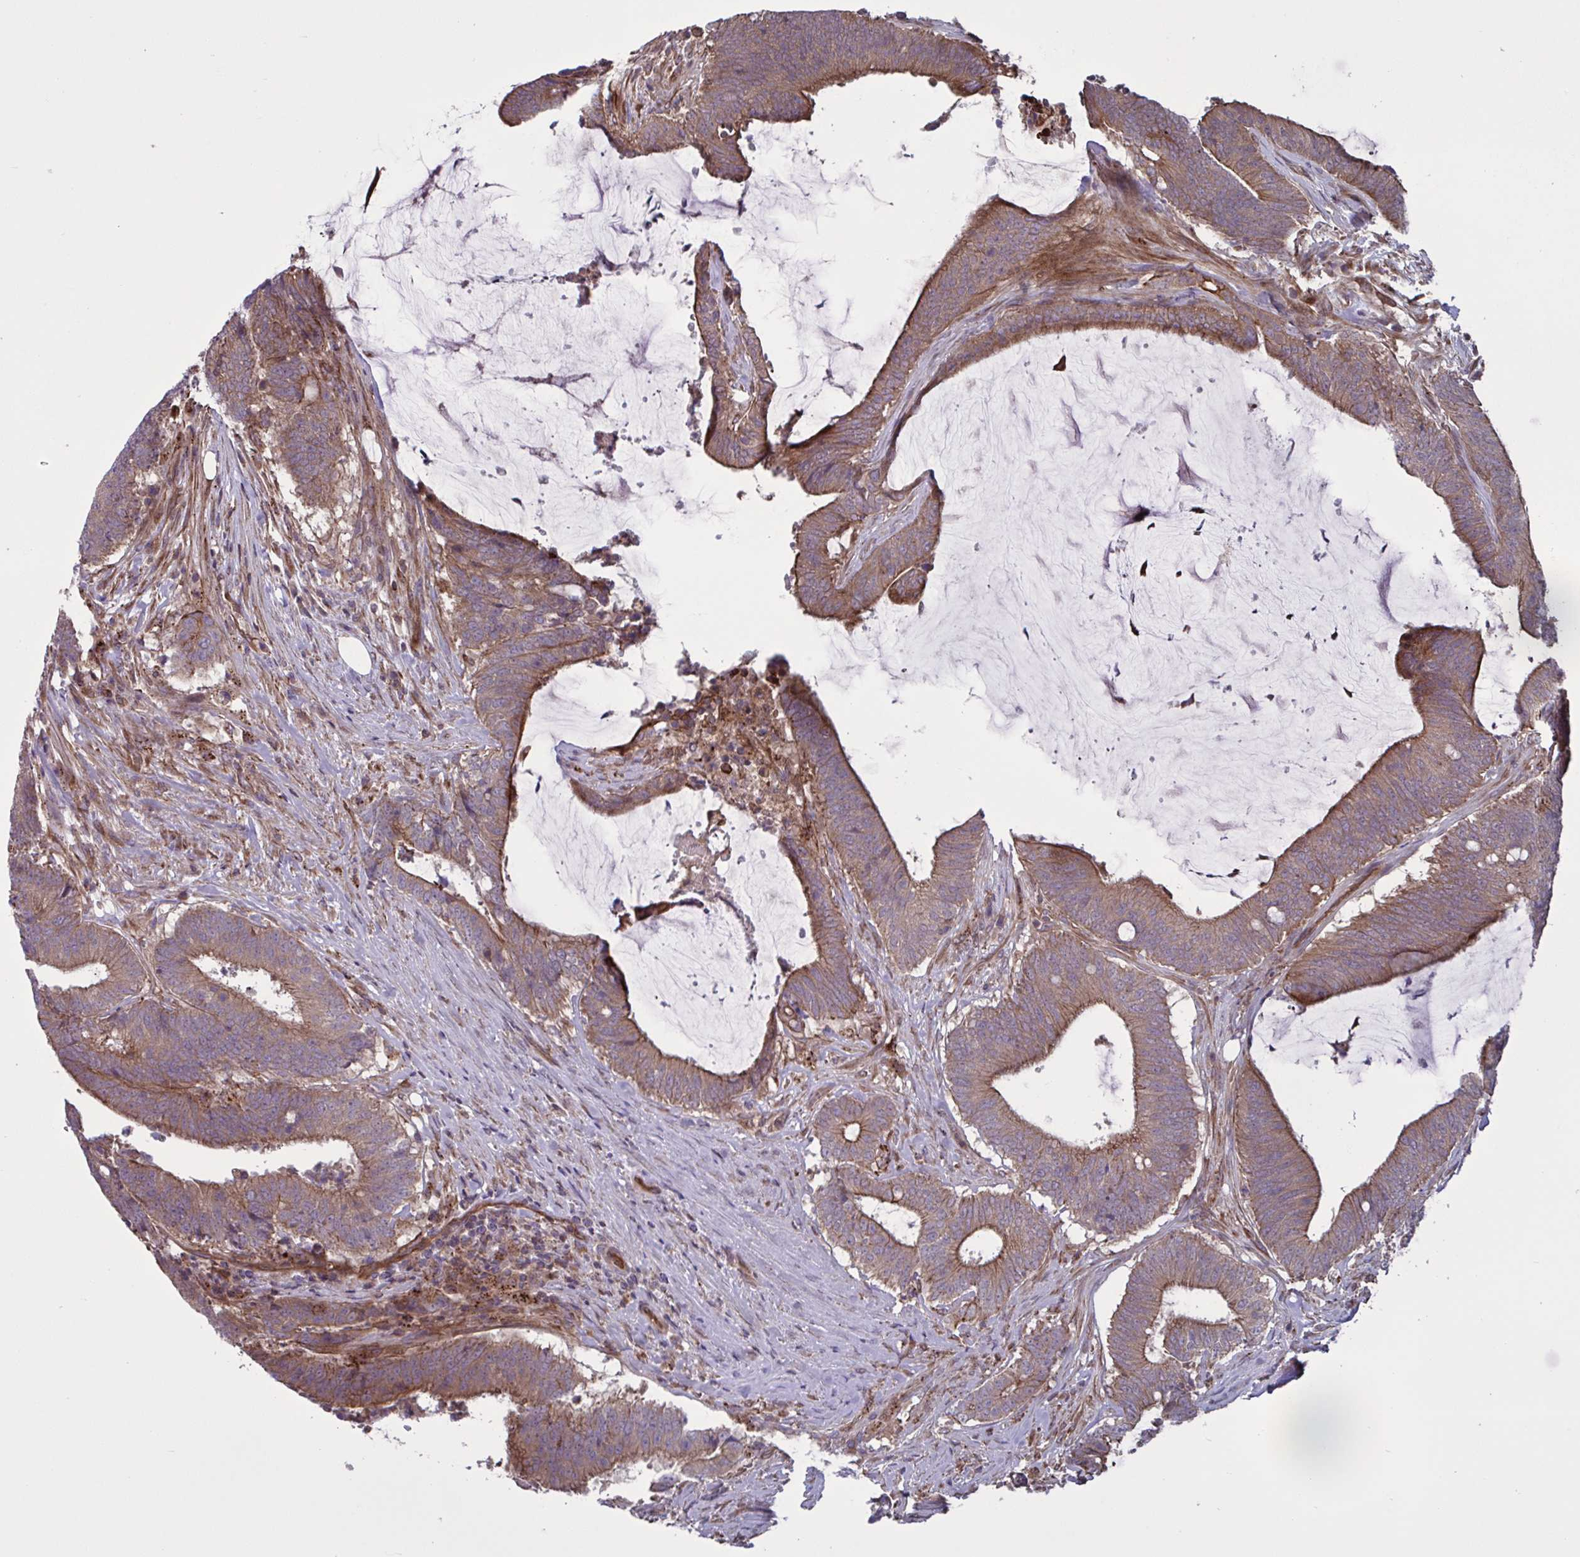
{"staining": {"intensity": "moderate", "quantity": ">75%", "location": "cytoplasmic/membranous"}, "tissue": "colorectal cancer", "cell_type": "Tumor cells", "image_type": "cancer", "snomed": [{"axis": "morphology", "description": "Adenocarcinoma, NOS"}, {"axis": "topography", "description": "Colon"}], "caption": "Colorectal cancer stained for a protein shows moderate cytoplasmic/membranous positivity in tumor cells.", "gene": "GLTP", "patient": {"sex": "female", "age": 43}}